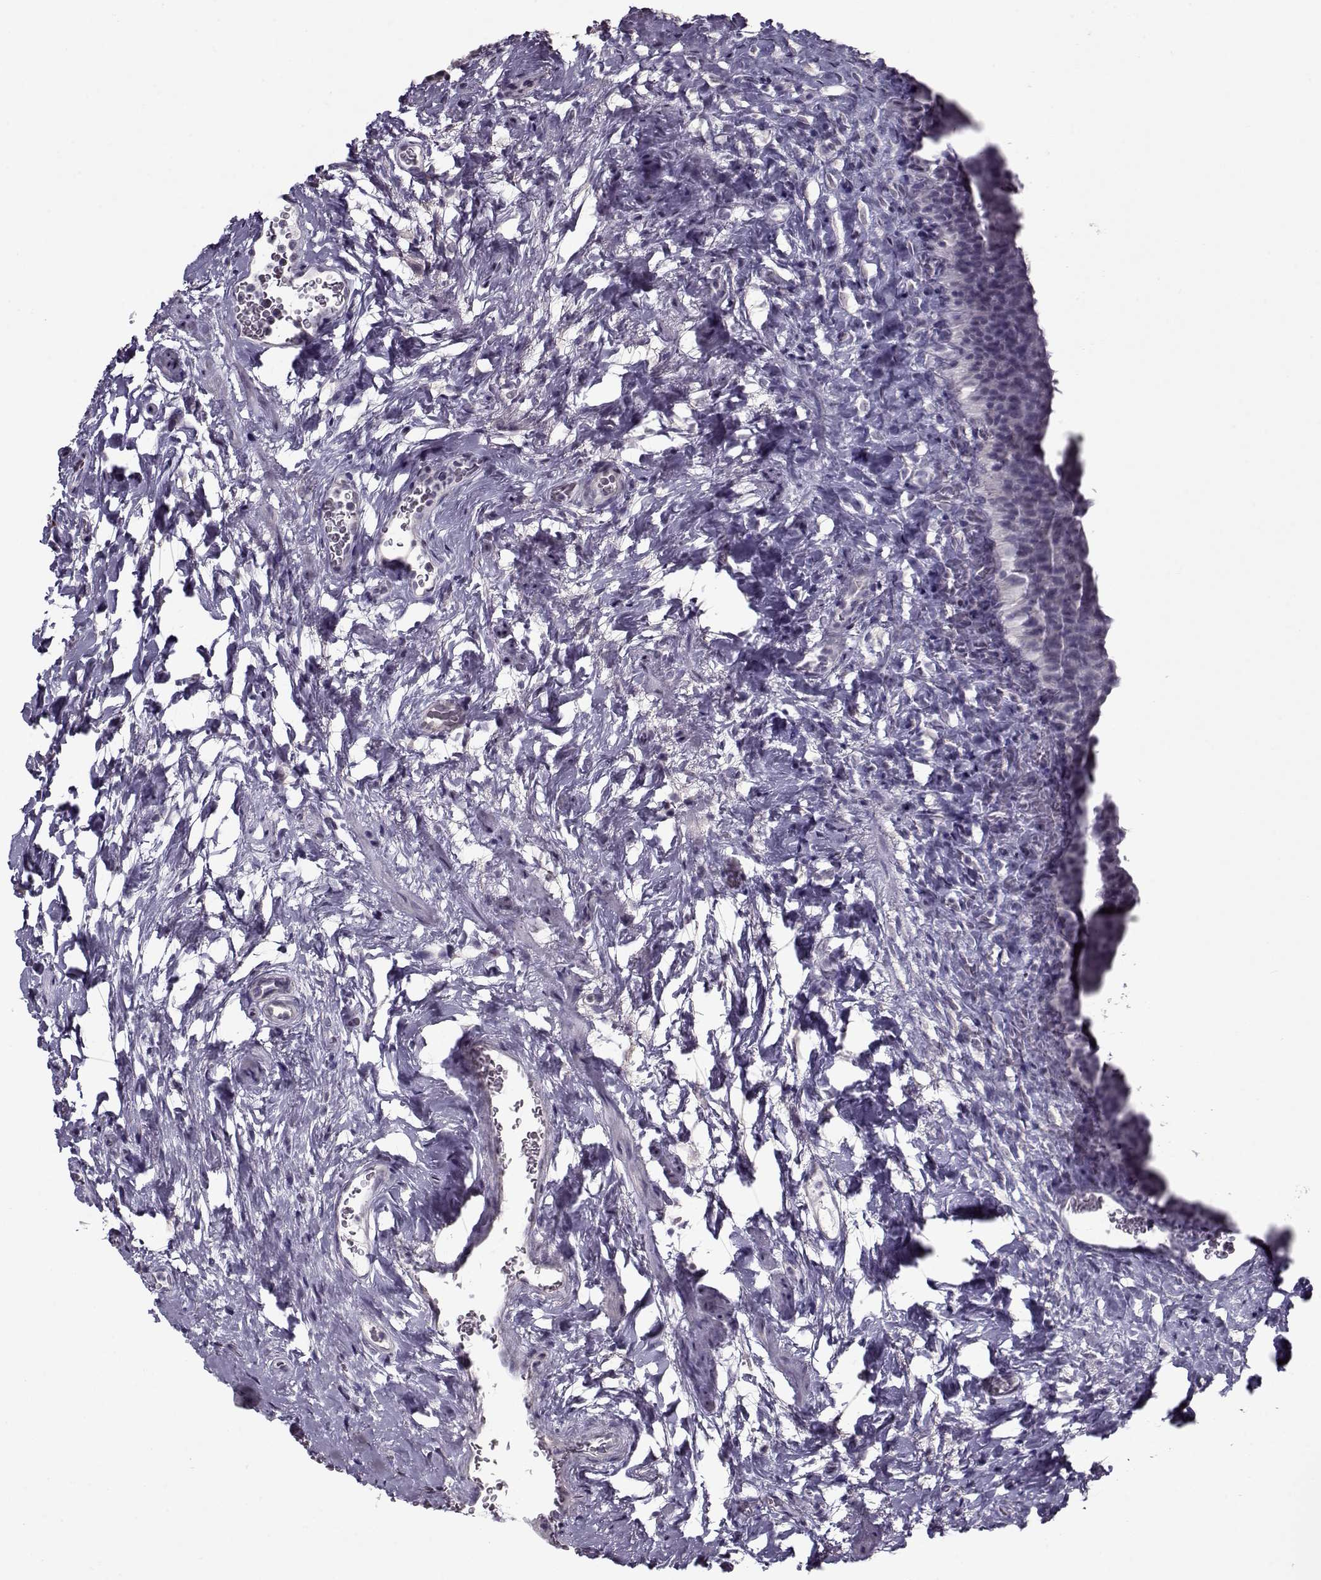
{"staining": {"intensity": "negative", "quantity": "none", "location": "none"}, "tissue": "urinary bladder", "cell_type": "Urothelial cells", "image_type": "normal", "snomed": [{"axis": "morphology", "description": "Normal tissue, NOS"}, {"axis": "topography", "description": "Urinary bladder"}], "caption": "Urinary bladder stained for a protein using IHC demonstrates no staining urothelial cells.", "gene": "SEC16B", "patient": {"sex": "male", "age": 76}}